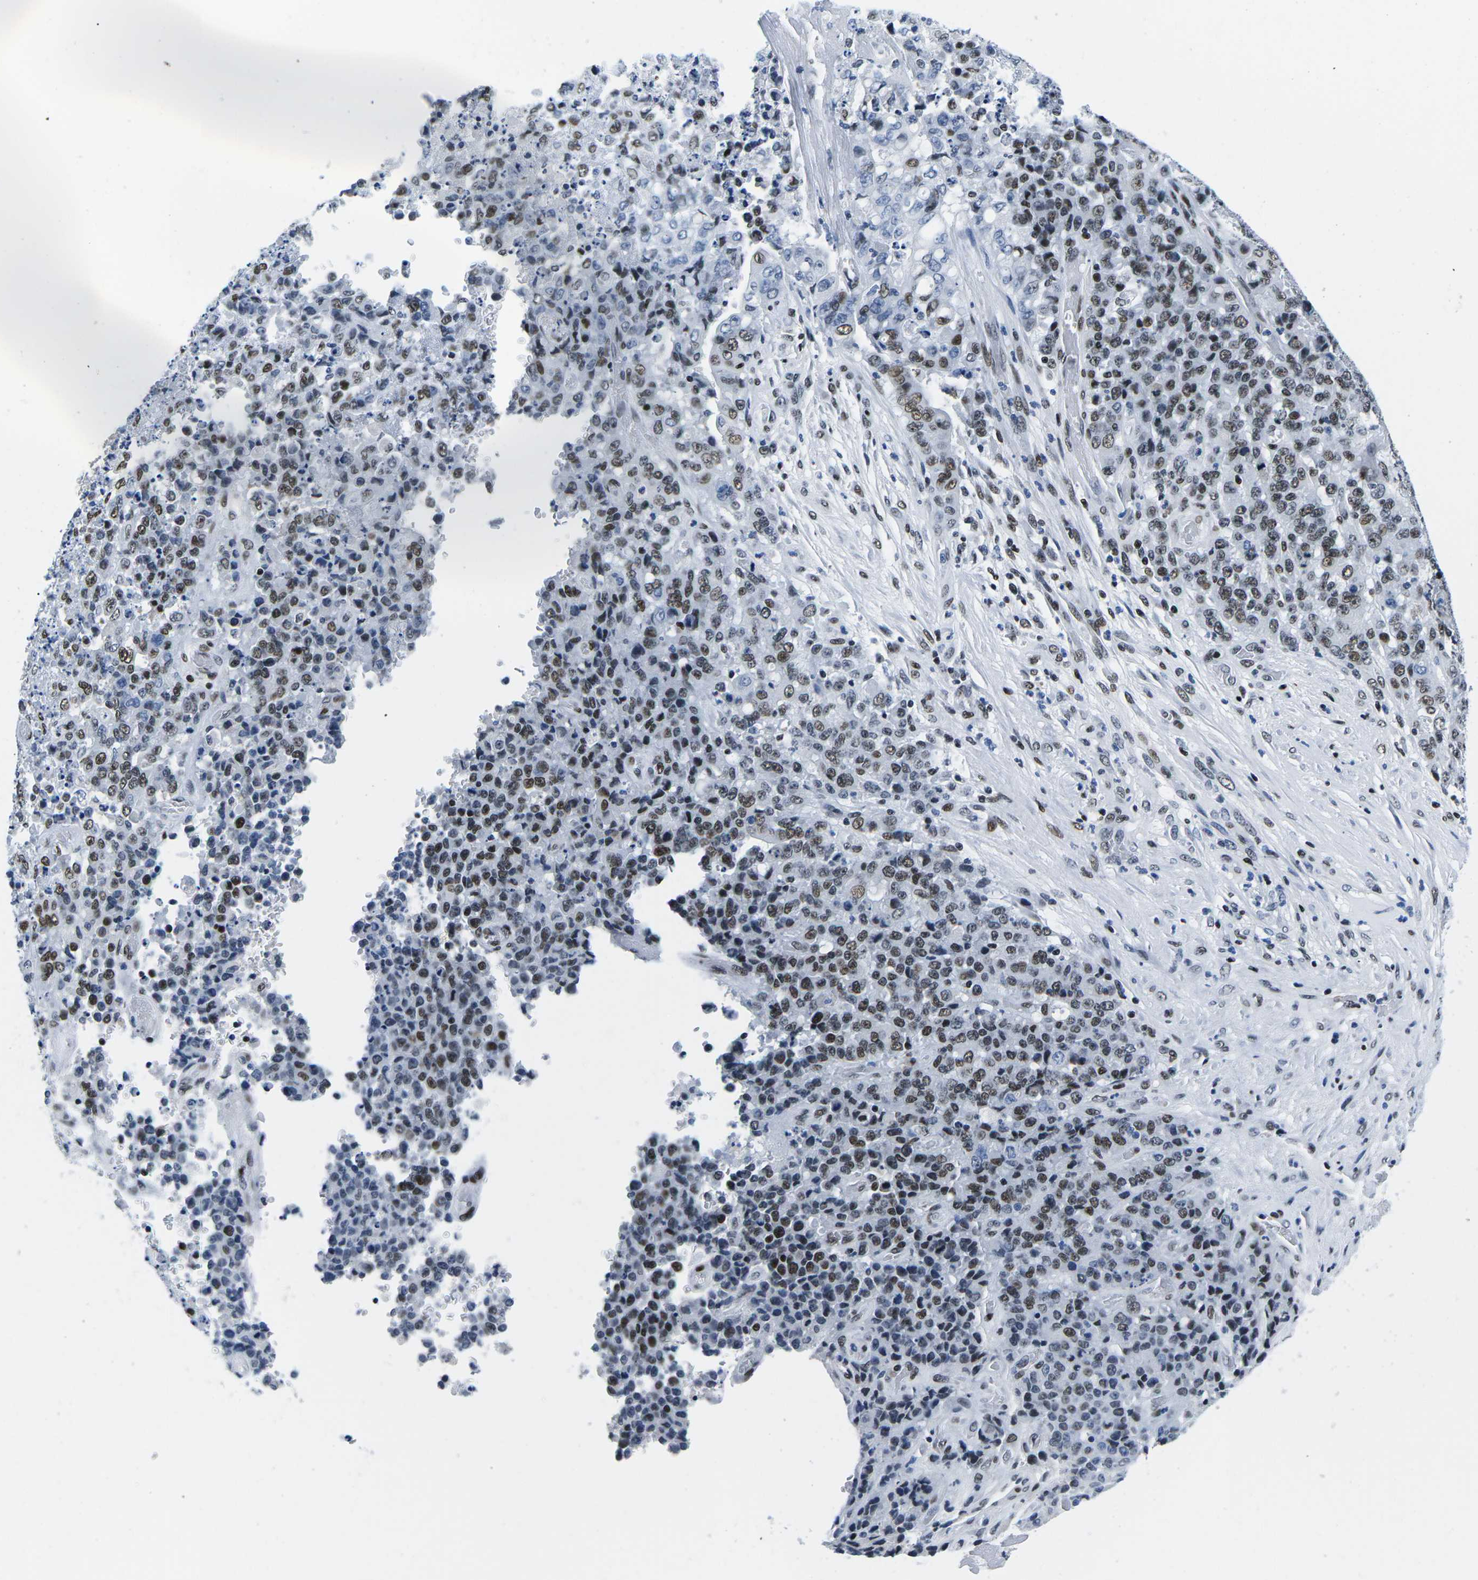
{"staining": {"intensity": "moderate", "quantity": ">75%", "location": "nuclear"}, "tissue": "stomach cancer", "cell_type": "Tumor cells", "image_type": "cancer", "snomed": [{"axis": "morphology", "description": "Adenocarcinoma, NOS"}, {"axis": "topography", "description": "Stomach"}], "caption": "Human stomach cancer (adenocarcinoma) stained for a protein (brown) reveals moderate nuclear positive expression in approximately >75% of tumor cells.", "gene": "ATF1", "patient": {"sex": "female", "age": 73}}